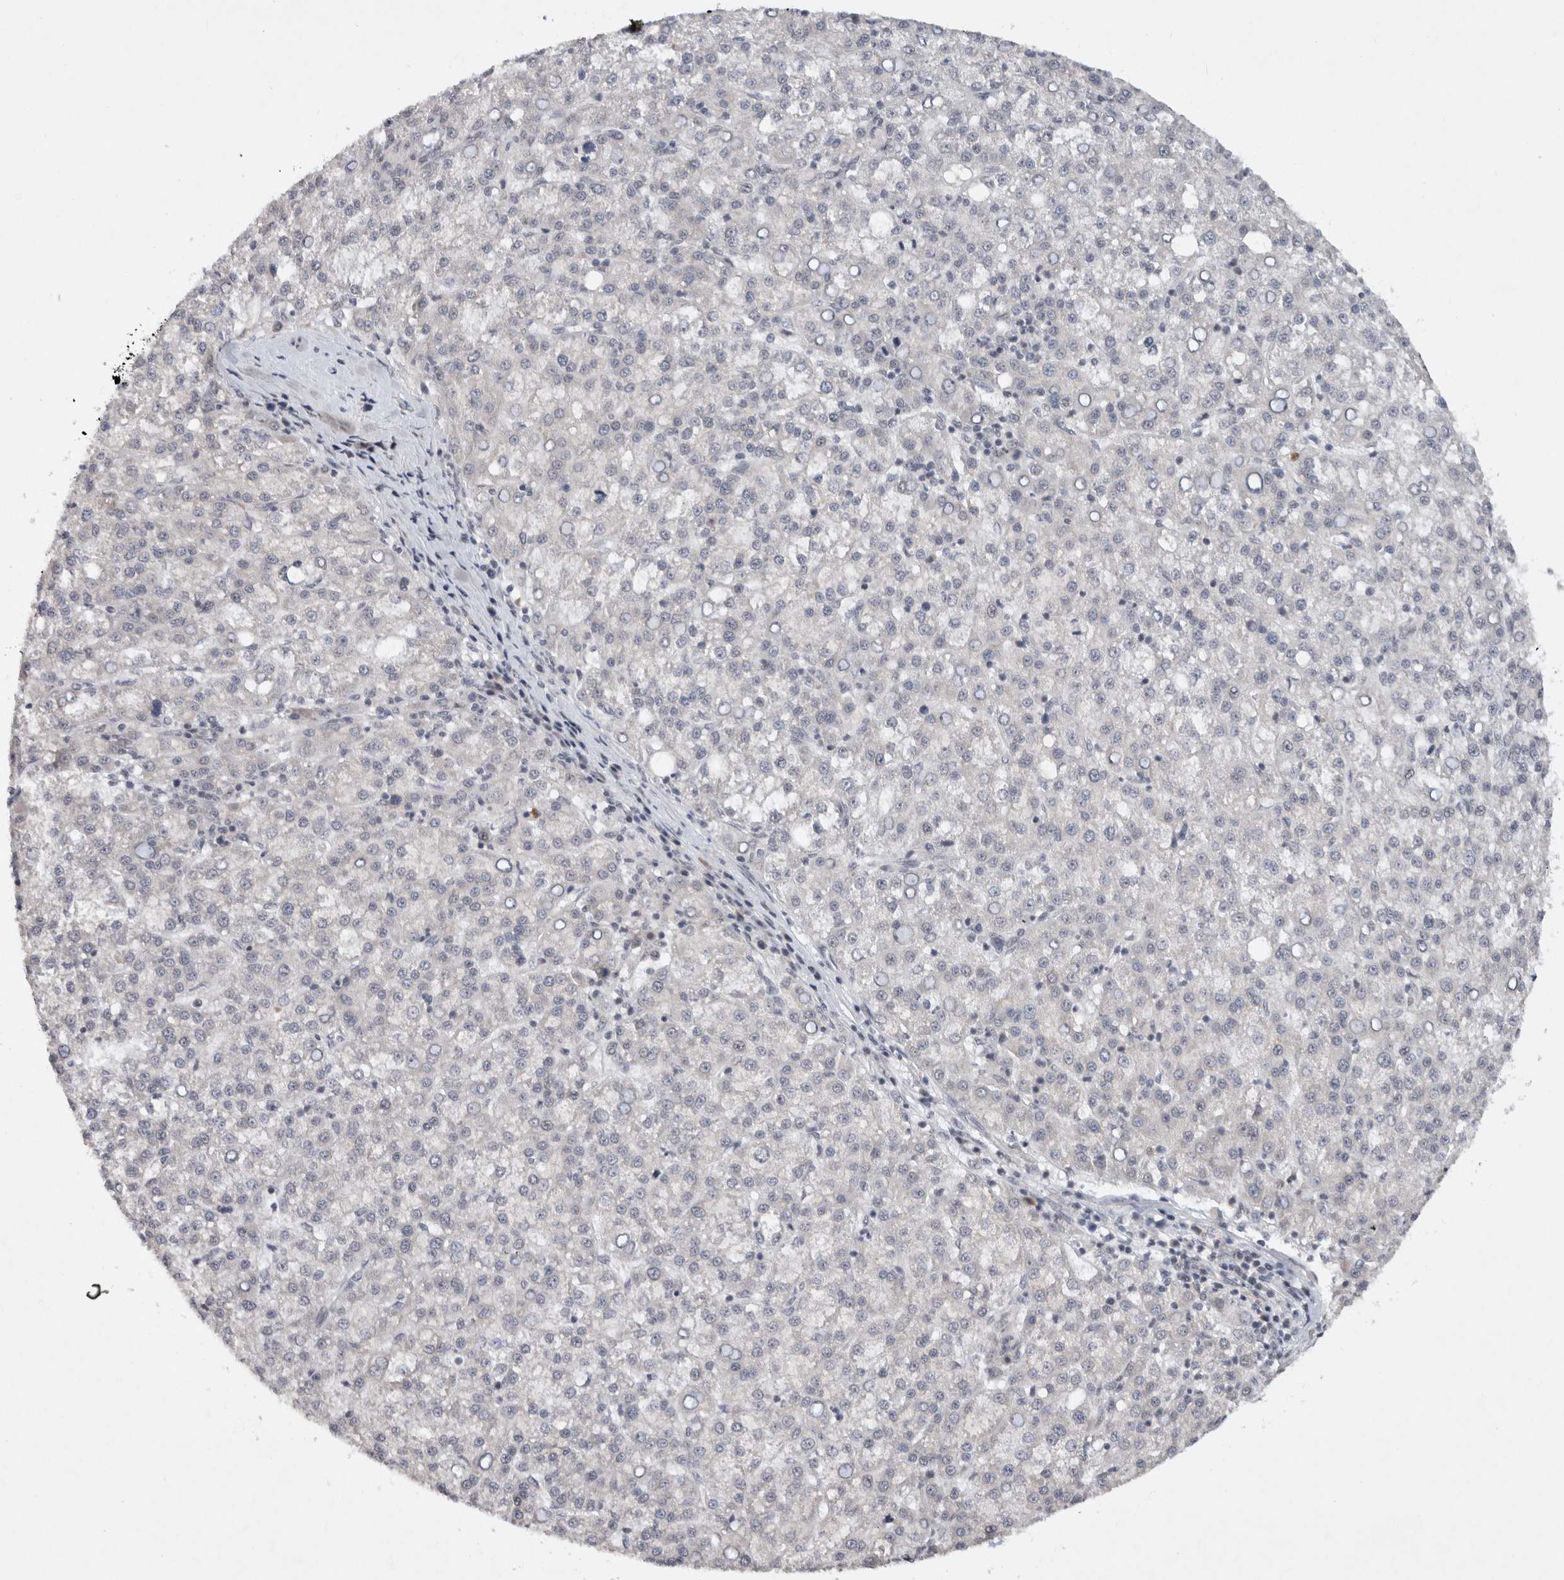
{"staining": {"intensity": "negative", "quantity": "none", "location": "none"}, "tissue": "liver cancer", "cell_type": "Tumor cells", "image_type": "cancer", "snomed": [{"axis": "morphology", "description": "Carcinoma, Hepatocellular, NOS"}, {"axis": "topography", "description": "Liver"}], "caption": "Immunohistochemical staining of human liver cancer shows no significant staining in tumor cells. (DAB (3,3'-diaminobenzidine) IHC with hematoxylin counter stain).", "gene": "HESX1", "patient": {"sex": "female", "age": 58}}